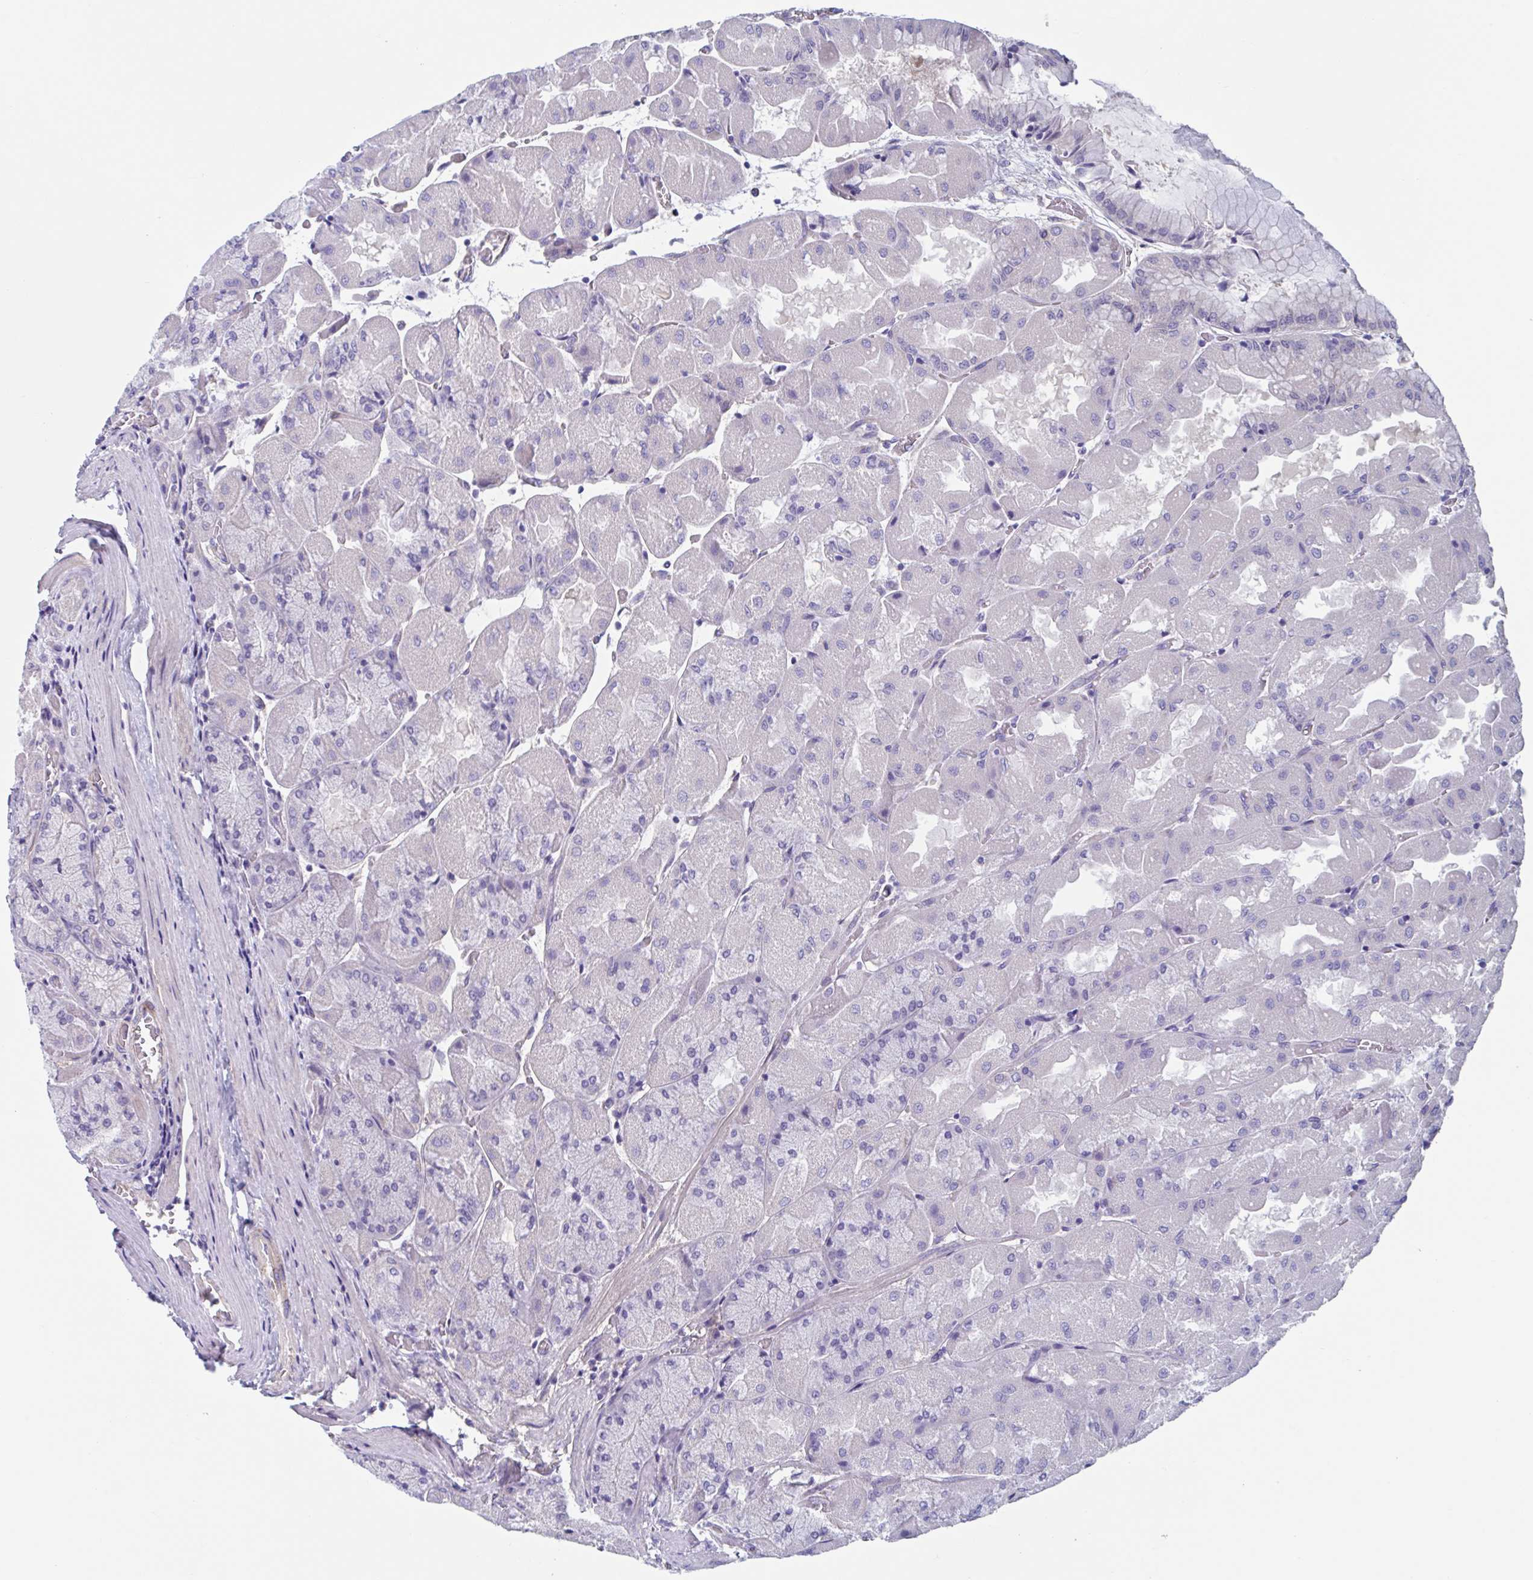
{"staining": {"intensity": "negative", "quantity": "none", "location": "none"}, "tissue": "stomach", "cell_type": "Glandular cells", "image_type": "normal", "snomed": [{"axis": "morphology", "description": "Normal tissue, NOS"}, {"axis": "topography", "description": "Stomach"}], "caption": "Immunohistochemistry (IHC) of unremarkable human stomach displays no staining in glandular cells. (Brightfield microscopy of DAB (3,3'-diaminobenzidine) immunohistochemistry at high magnification).", "gene": "LPIN3", "patient": {"sex": "female", "age": 61}}